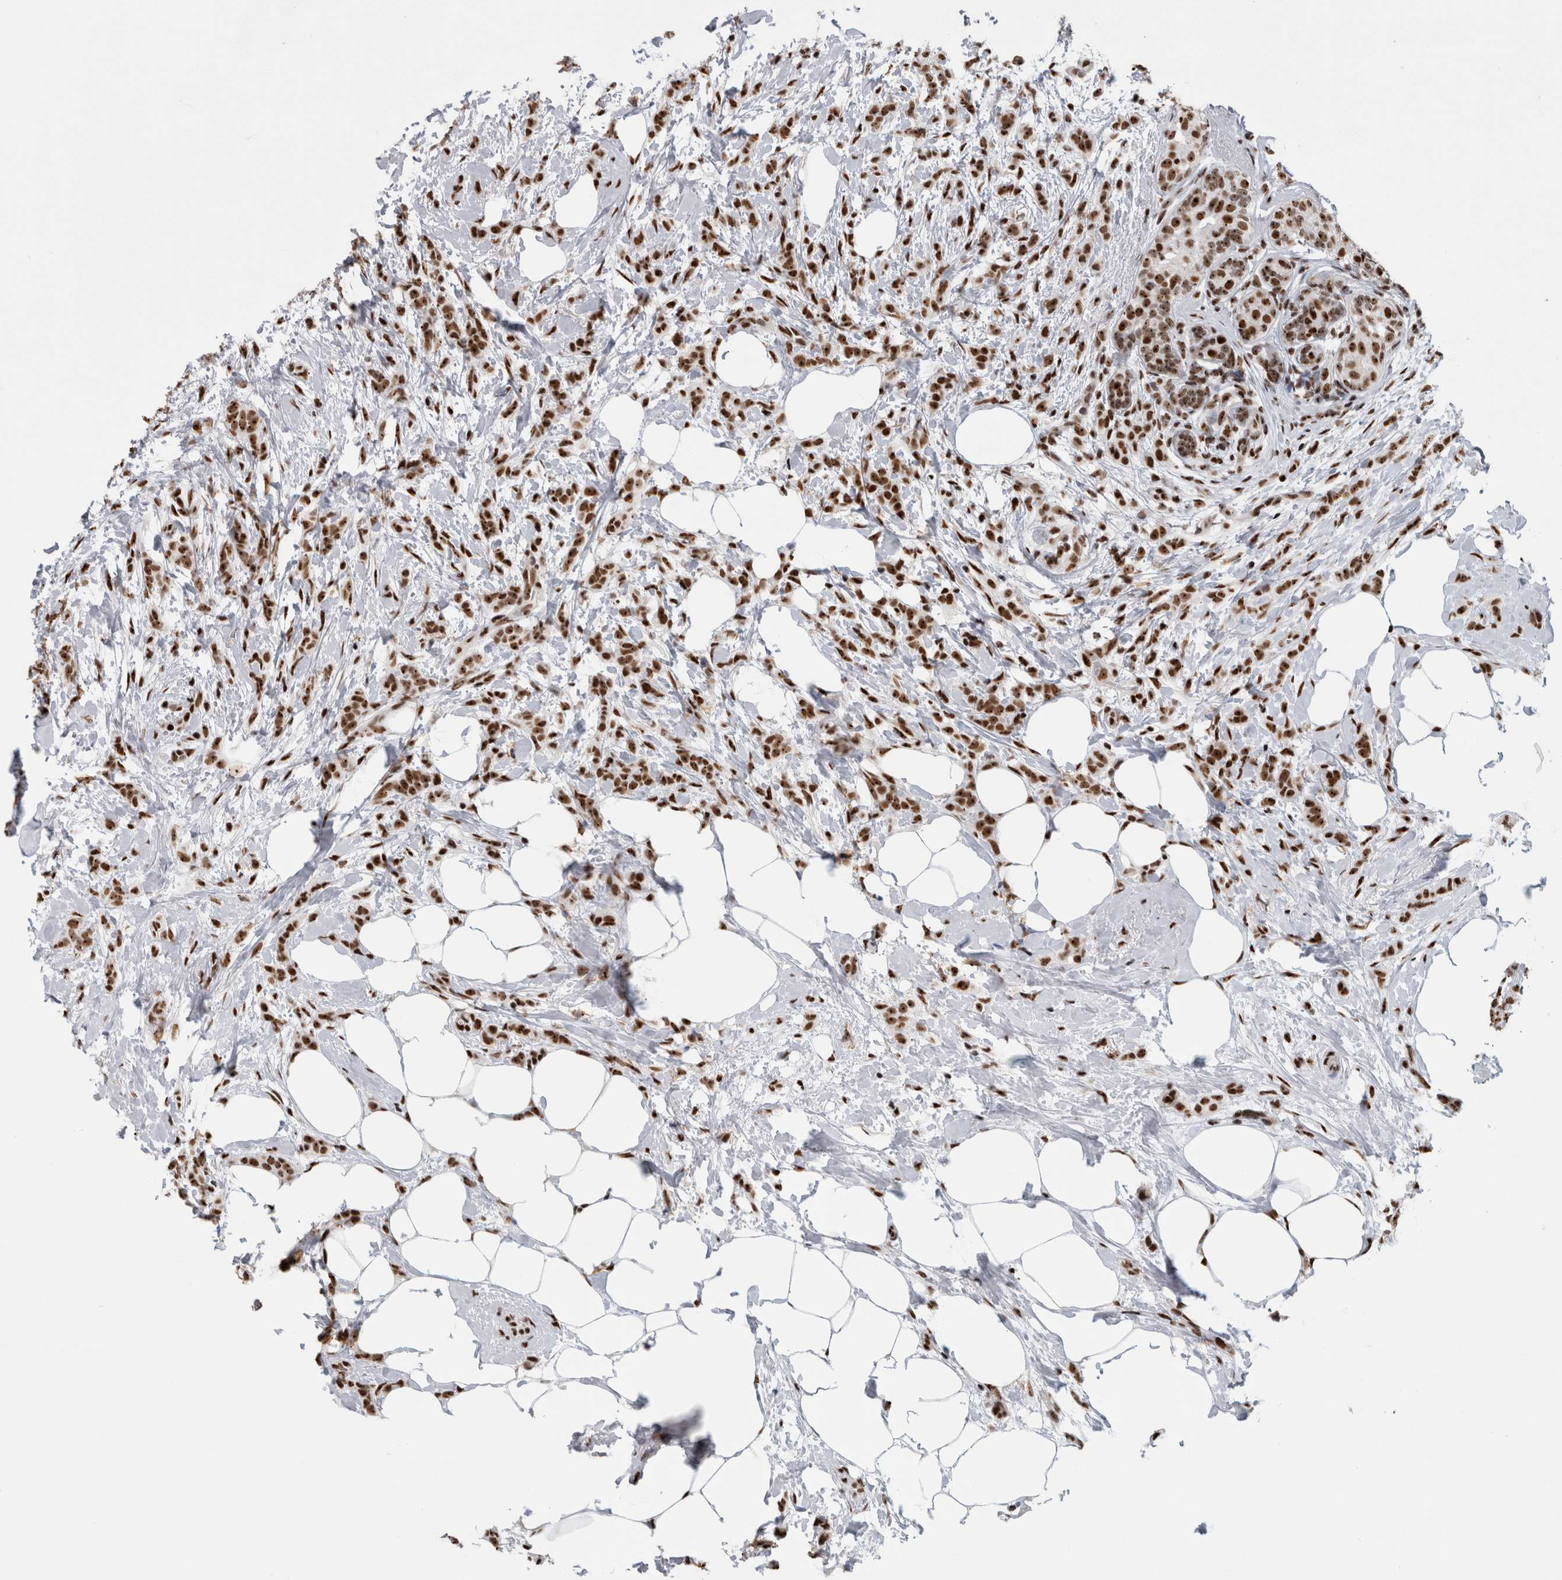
{"staining": {"intensity": "strong", "quantity": ">75%", "location": "nuclear"}, "tissue": "breast cancer", "cell_type": "Tumor cells", "image_type": "cancer", "snomed": [{"axis": "morphology", "description": "Lobular carcinoma, in situ"}, {"axis": "morphology", "description": "Lobular carcinoma"}, {"axis": "topography", "description": "Breast"}], "caption": "A high amount of strong nuclear expression is appreciated in about >75% of tumor cells in breast cancer tissue. The protein of interest is stained brown, and the nuclei are stained in blue (DAB (3,3'-diaminobenzidine) IHC with brightfield microscopy, high magnification).", "gene": "NCL", "patient": {"sex": "female", "age": 41}}